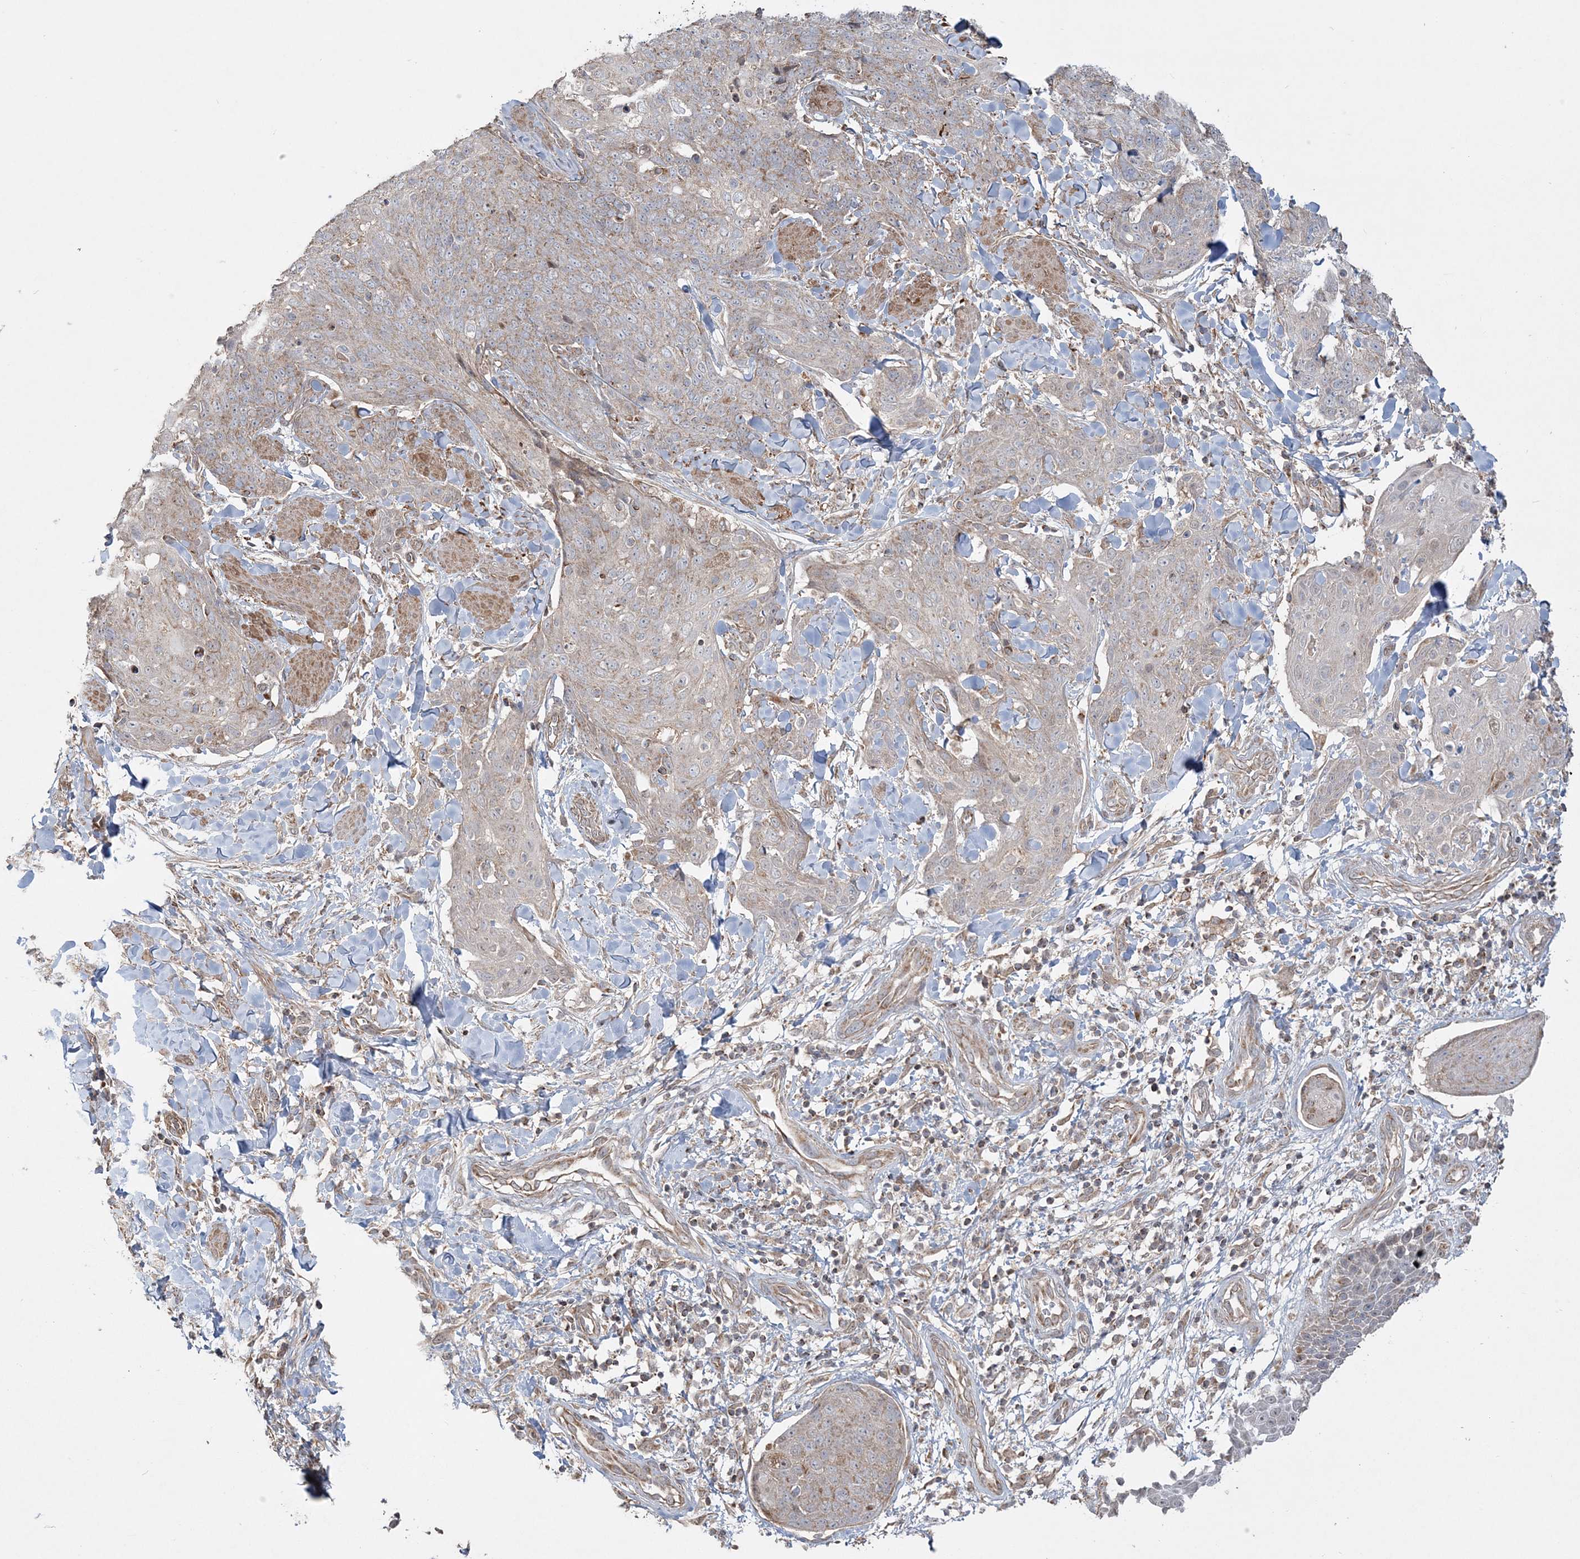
{"staining": {"intensity": "weak", "quantity": "25%-75%", "location": "cytoplasmic/membranous"}, "tissue": "skin cancer", "cell_type": "Tumor cells", "image_type": "cancer", "snomed": [{"axis": "morphology", "description": "Squamous cell carcinoma, NOS"}, {"axis": "topography", "description": "Skin"}, {"axis": "topography", "description": "Vulva"}], "caption": "DAB (3,3'-diaminobenzidine) immunohistochemical staining of human squamous cell carcinoma (skin) shows weak cytoplasmic/membranous protein expression in approximately 25%-75% of tumor cells.", "gene": "SCLT1", "patient": {"sex": "female", "age": 85}}